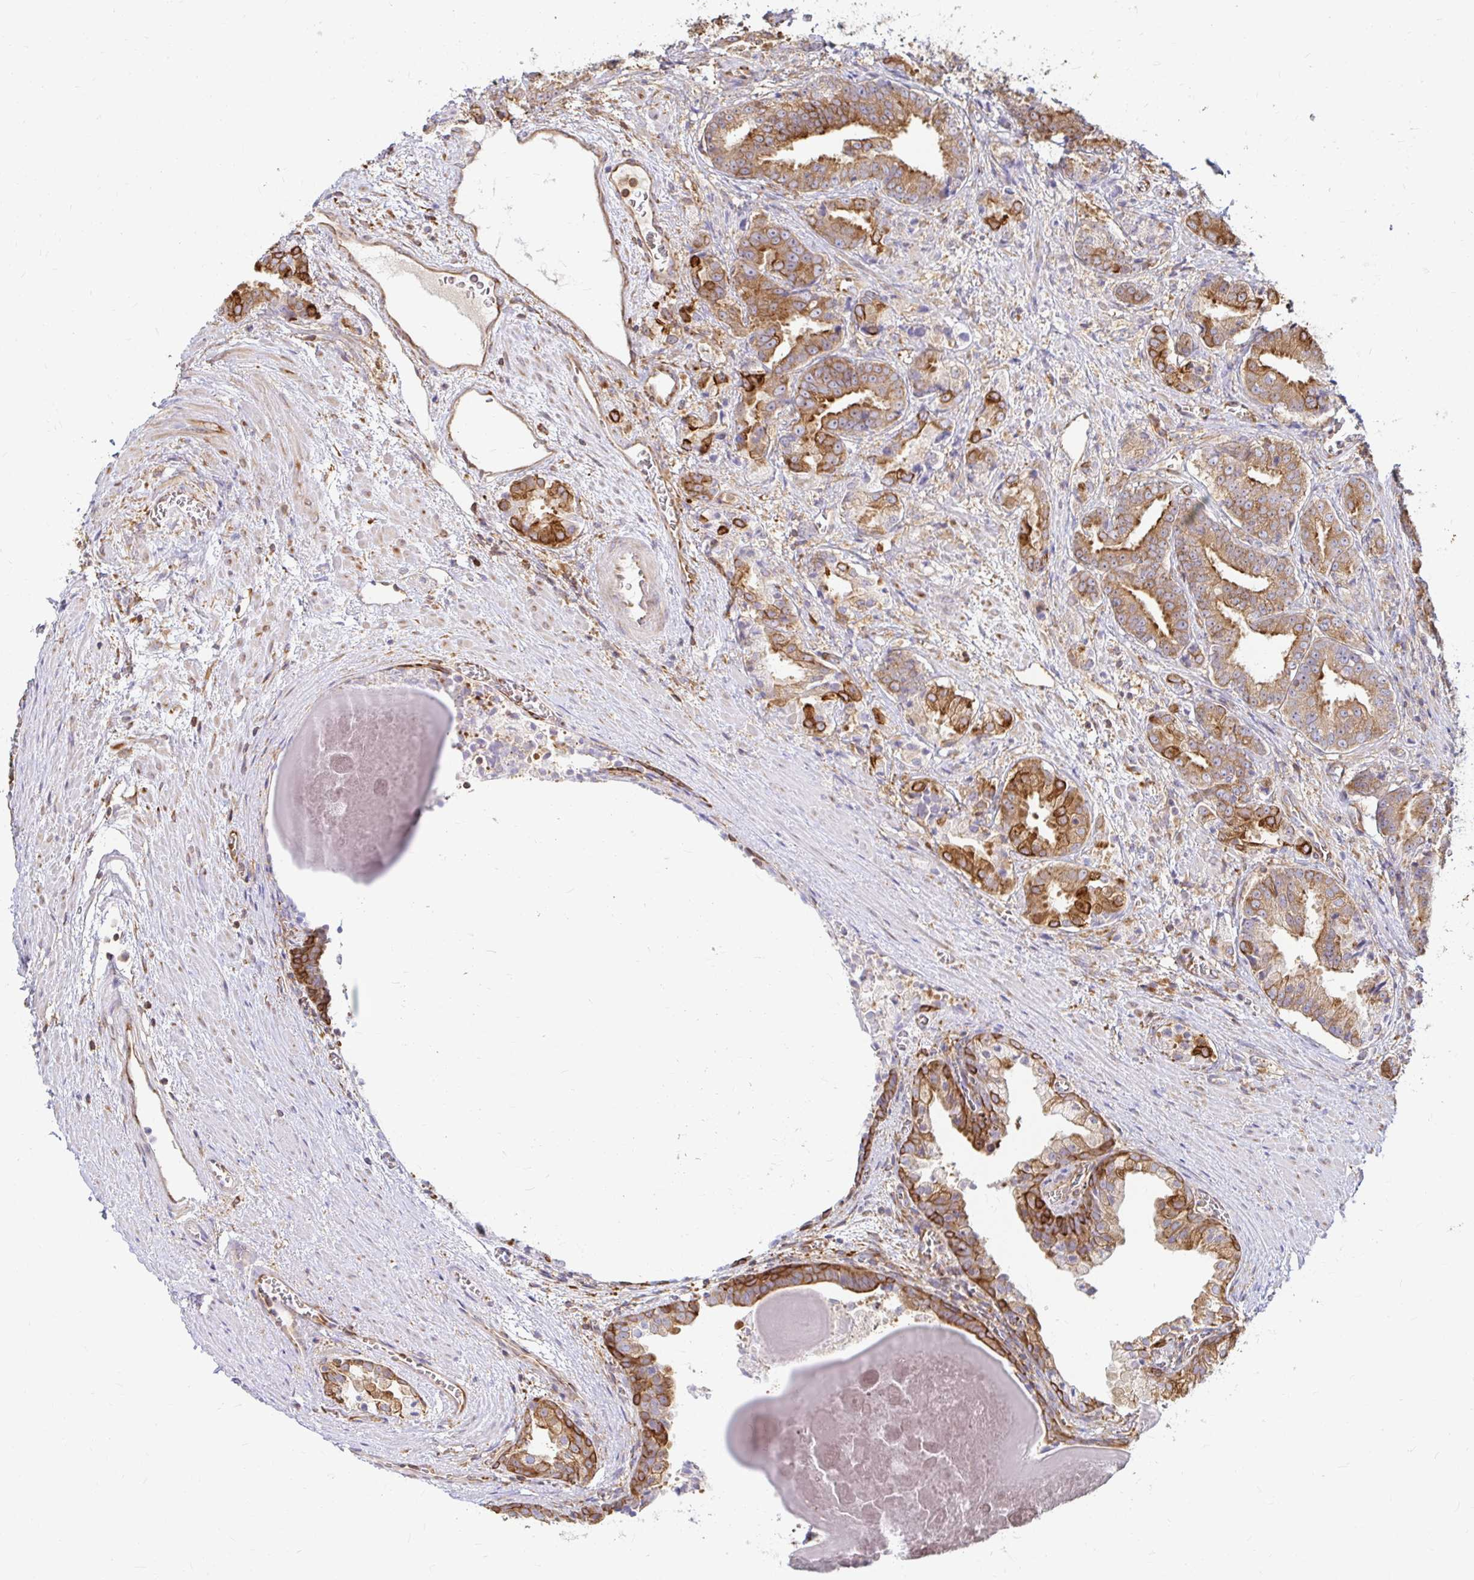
{"staining": {"intensity": "moderate", "quantity": ">75%", "location": "cytoplasmic/membranous"}, "tissue": "prostate cancer", "cell_type": "Tumor cells", "image_type": "cancer", "snomed": [{"axis": "morphology", "description": "Adenocarcinoma, High grade"}, {"axis": "topography", "description": "Prostate and seminal vesicle, NOS"}], "caption": "Brown immunohistochemical staining in human prostate cancer (adenocarcinoma (high-grade)) exhibits moderate cytoplasmic/membranous positivity in approximately >75% of tumor cells.", "gene": "CAST", "patient": {"sex": "male", "age": 61}}